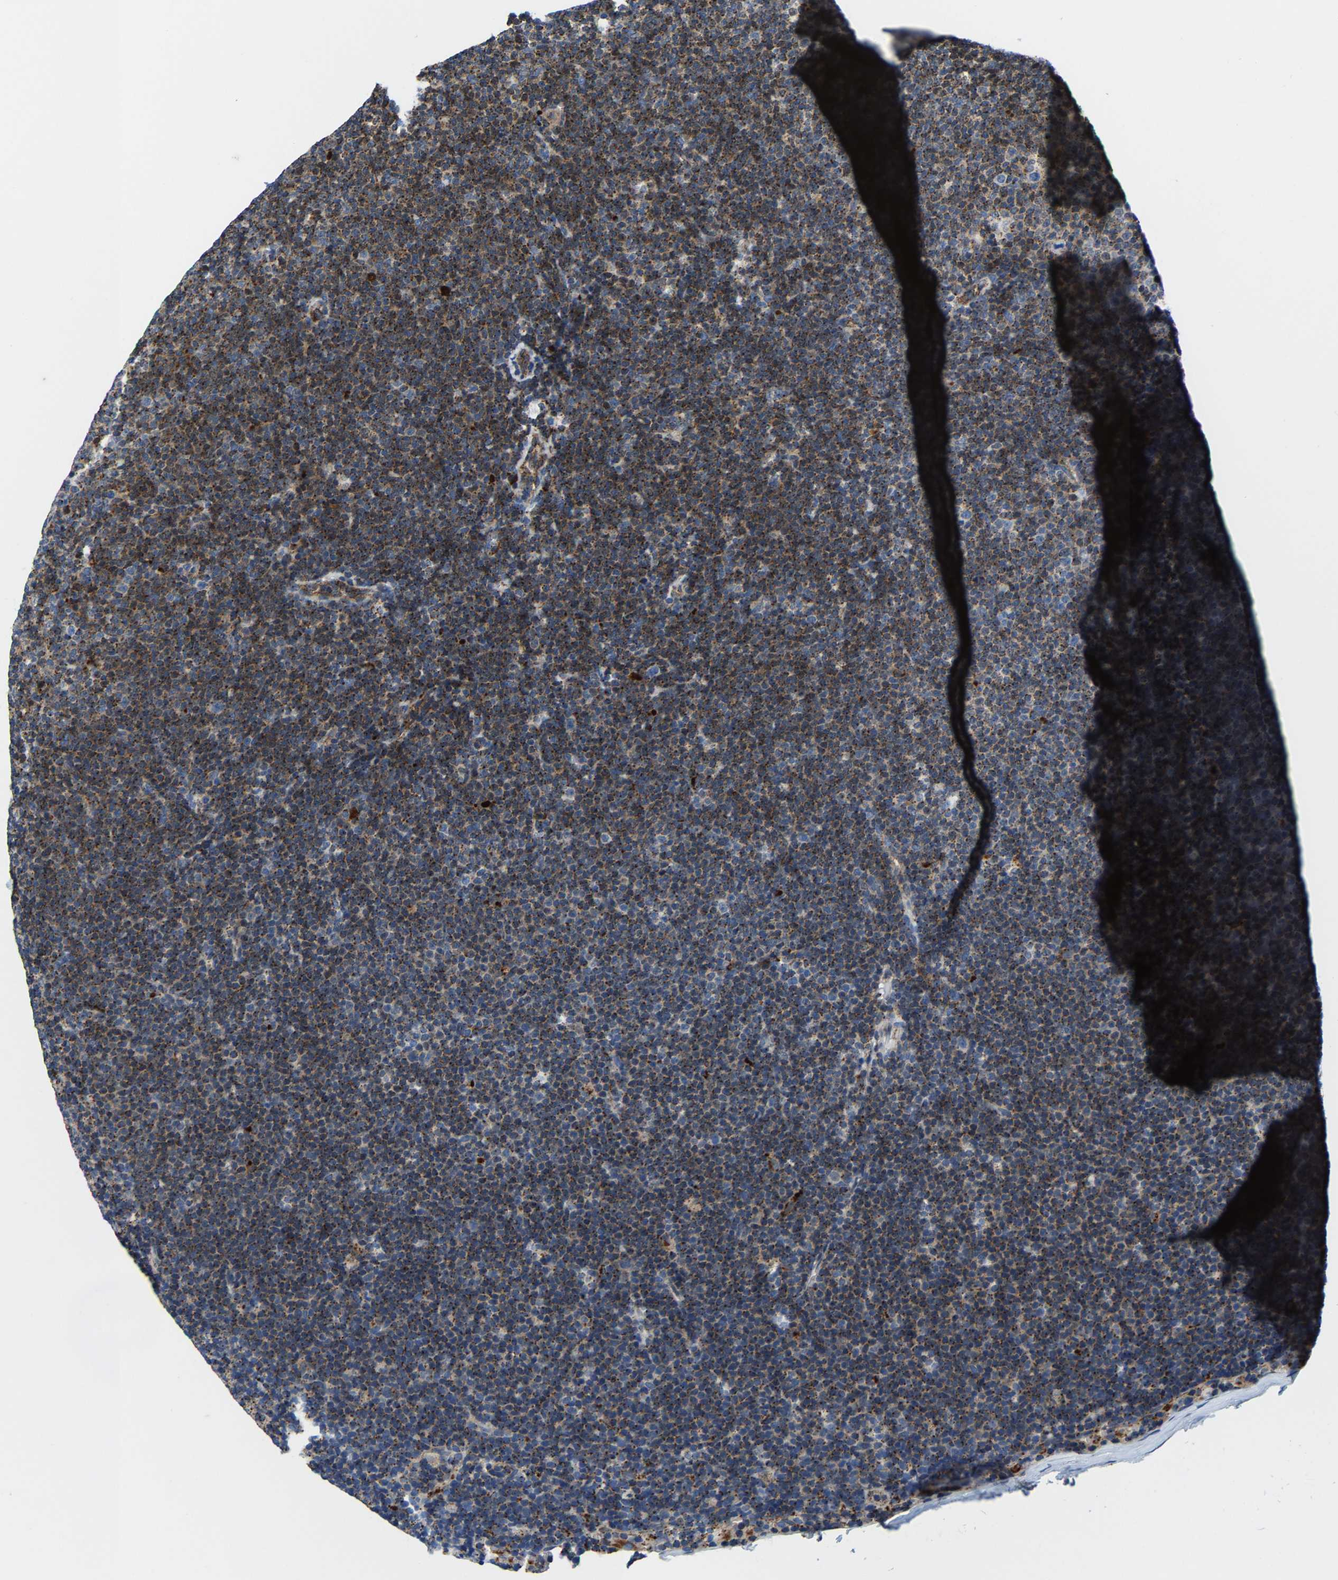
{"staining": {"intensity": "moderate", "quantity": ">75%", "location": "cytoplasmic/membranous"}, "tissue": "lymphoma", "cell_type": "Tumor cells", "image_type": "cancer", "snomed": [{"axis": "morphology", "description": "Malignant lymphoma, non-Hodgkin's type, Low grade"}, {"axis": "topography", "description": "Lymph node"}], "caption": "Immunohistochemical staining of human malignant lymphoma, non-Hodgkin's type (low-grade) demonstrates medium levels of moderate cytoplasmic/membranous expression in approximately >75% of tumor cells. The staining is performed using DAB brown chromogen to label protein expression. The nuclei are counter-stained blue using hematoxylin.", "gene": "DPP7", "patient": {"sex": "female", "age": 53}}